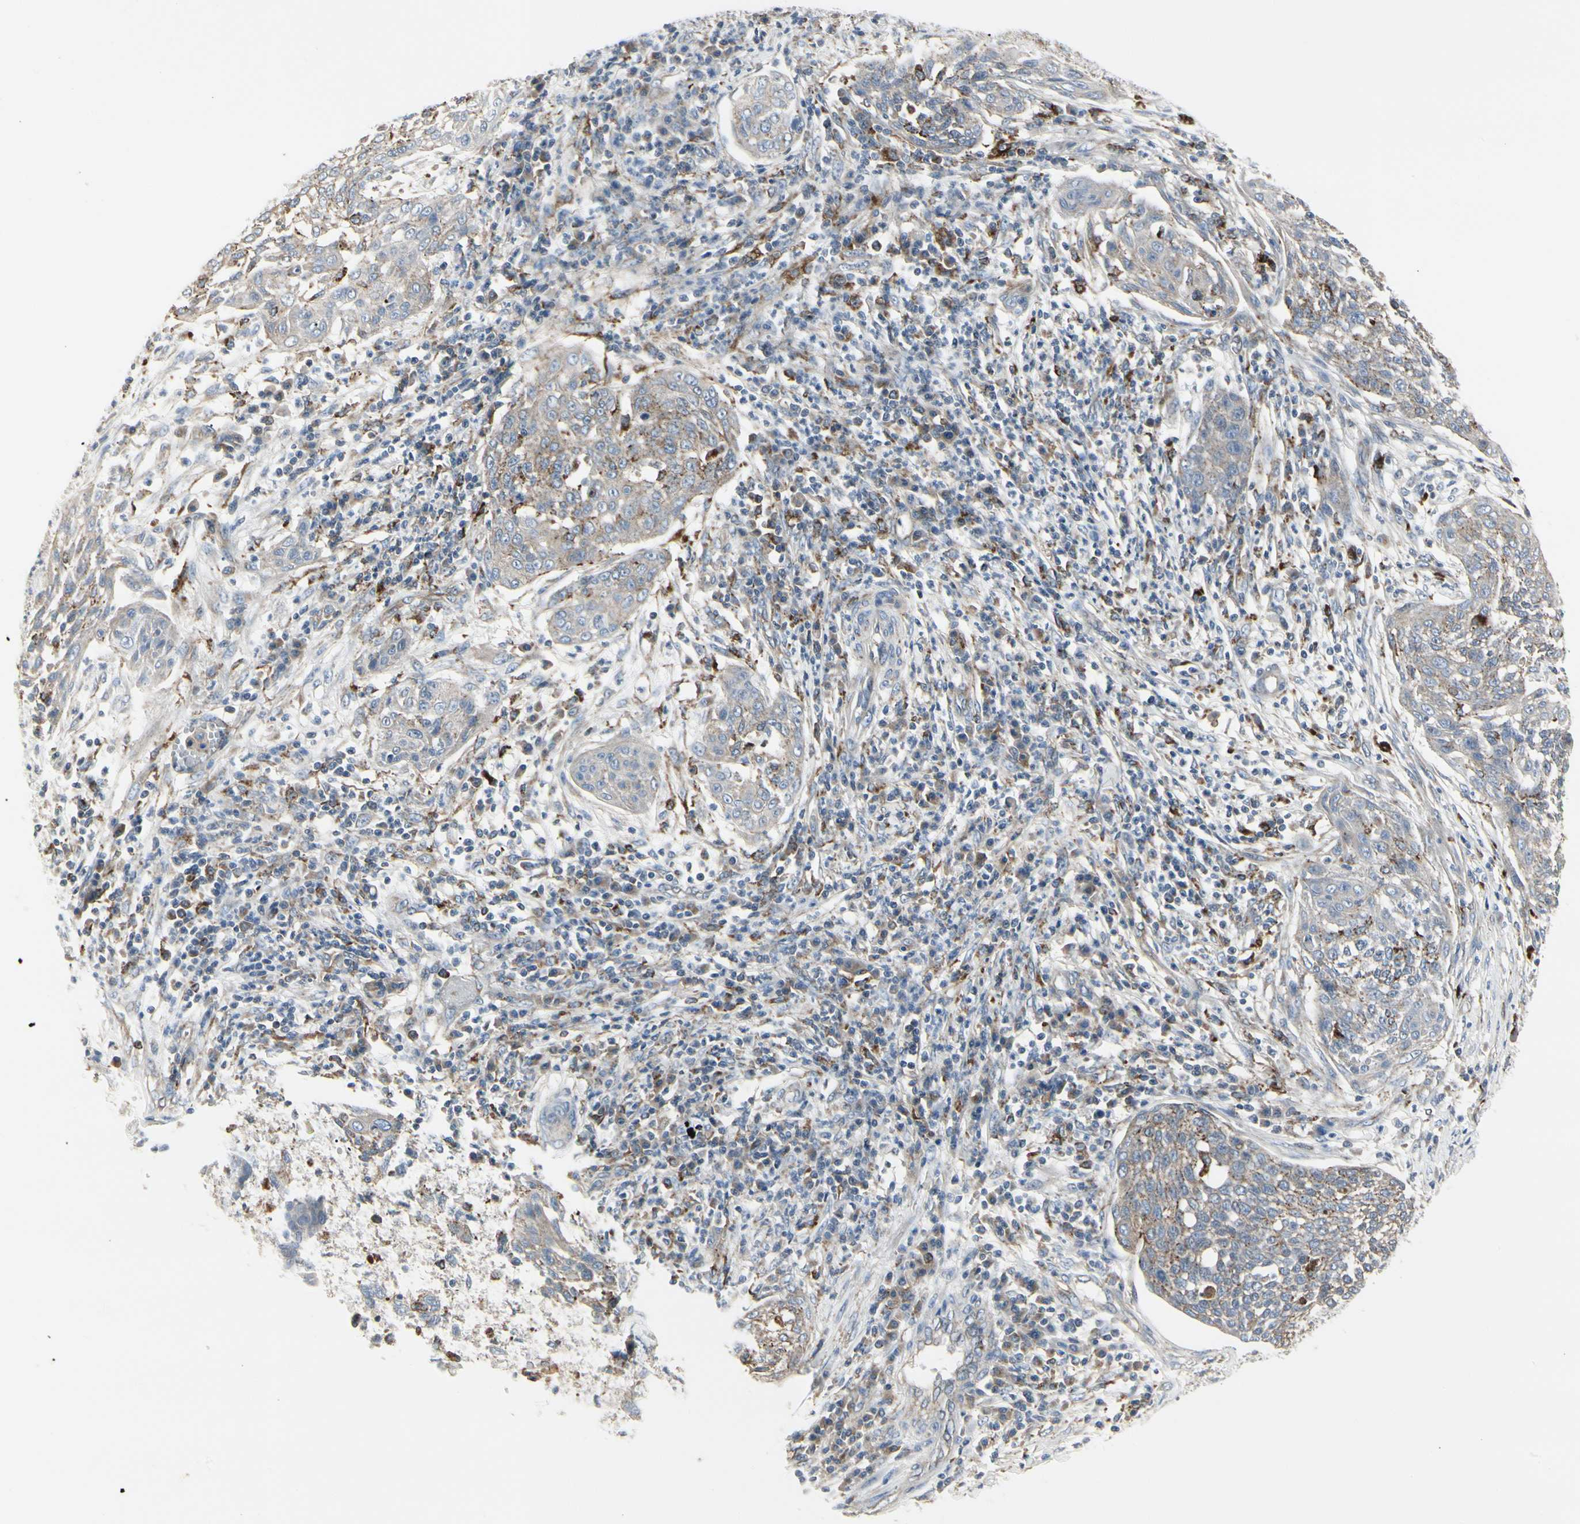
{"staining": {"intensity": "moderate", "quantity": "<25%", "location": "cytoplasmic/membranous"}, "tissue": "cervical cancer", "cell_type": "Tumor cells", "image_type": "cancer", "snomed": [{"axis": "morphology", "description": "Squamous cell carcinoma, NOS"}, {"axis": "topography", "description": "Cervix"}], "caption": "Protein expression analysis of human squamous cell carcinoma (cervical) reveals moderate cytoplasmic/membranous staining in approximately <25% of tumor cells.", "gene": "ATP6V1B2", "patient": {"sex": "female", "age": 34}}